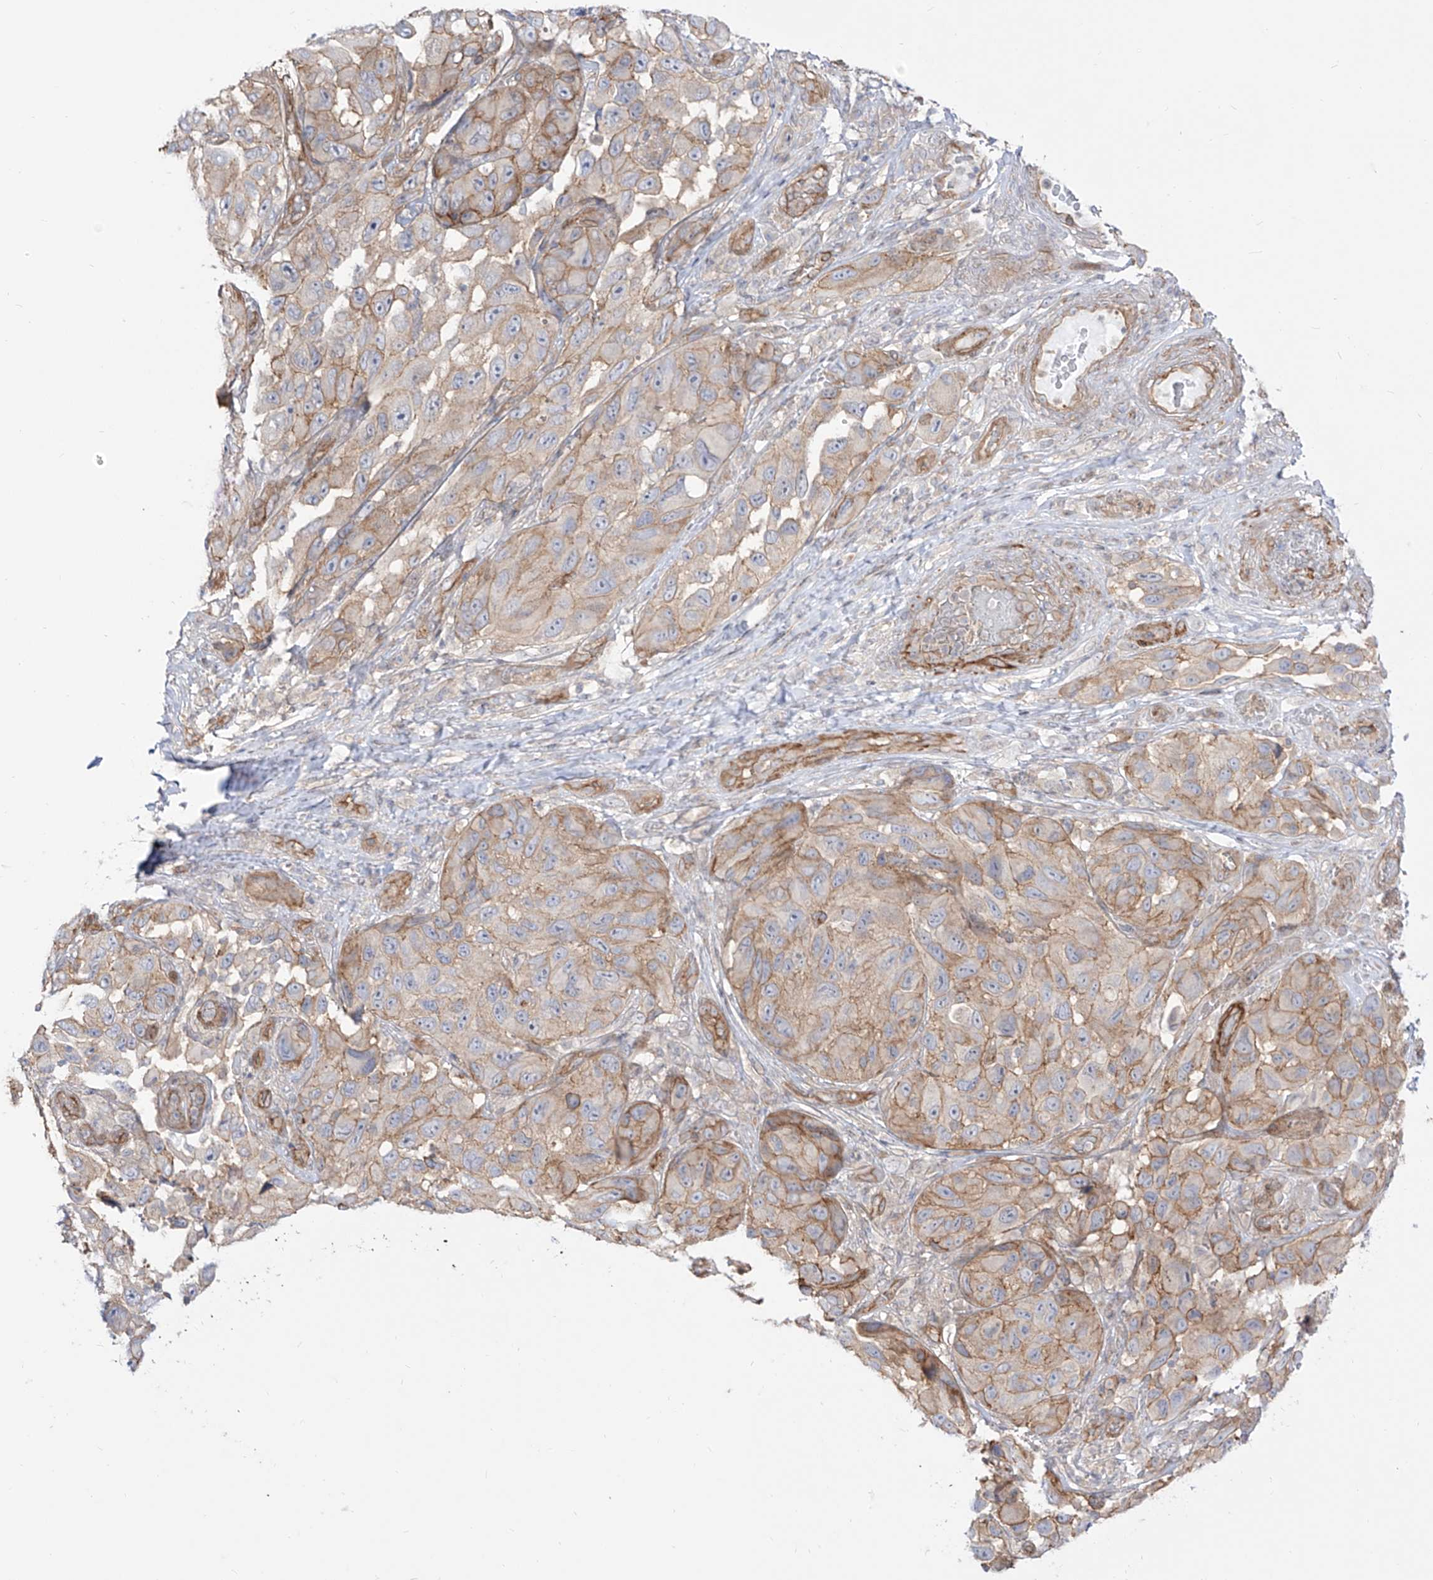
{"staining": {"intensity": "moderate", "quantity": "25%-75%", "location": "cytoplasmic/membranous"}, "tissue": "melanoma", "cell_type": "Tumor cells", "image_type": "cancer", "snomed": [{"axis": "morphology", "description": "Malignant melanoma, NOS"}, {"axis": "topography", "description": "Skin"}], "caption": "Immunohistochemical staining of melanoma displays medium levels of moderate cytoplasmic/membranous protein positivity in about 25%-75% of tumor cells.", "gene": "ZNF180", "patient": {"sex": "female", "age": 73}}